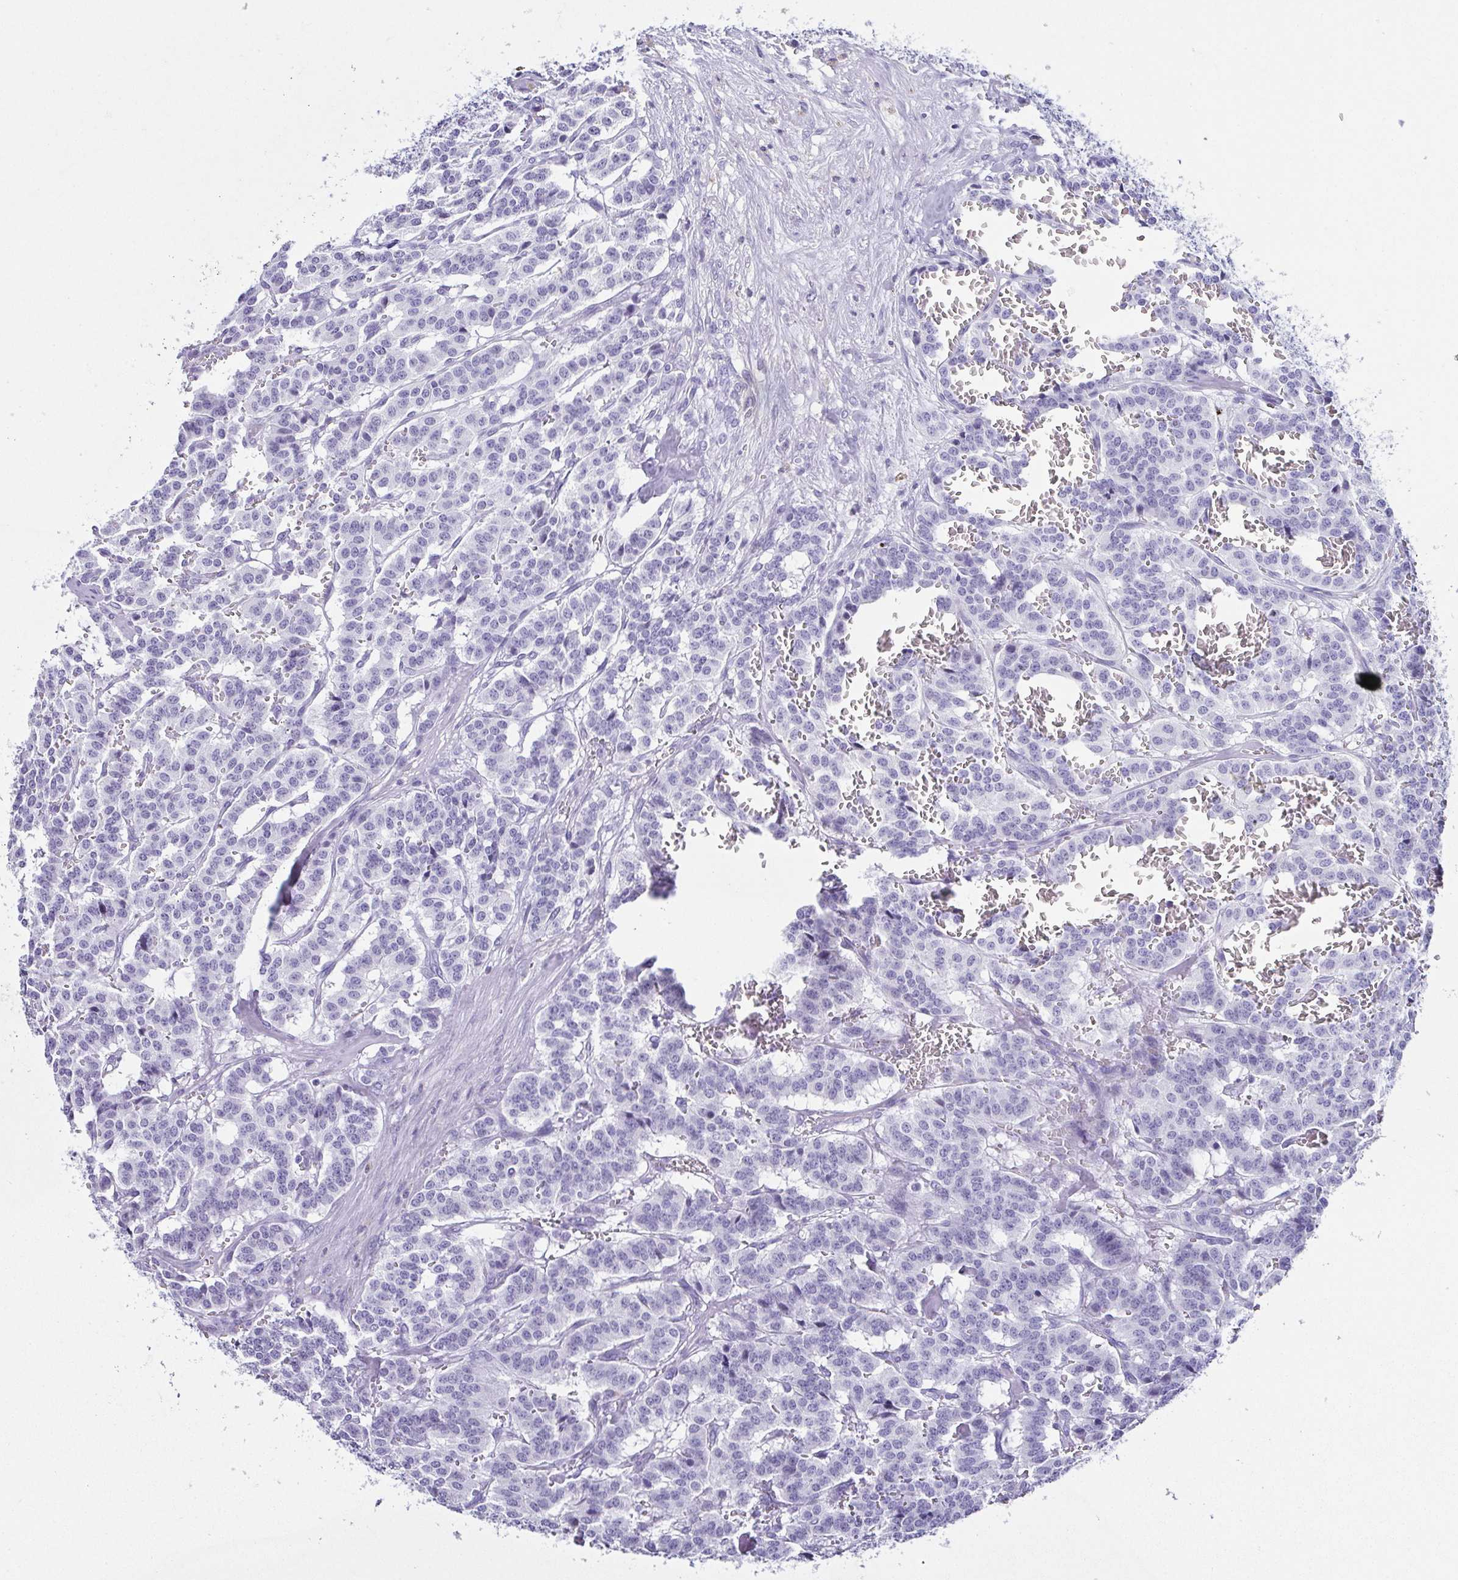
{"staining": {"intensity": "negative", "quantity": "none", "location": "none"}, "tissue": "carcinoid", "cell_type": "Tumor cells", "image_type": "cancer", "snomed": [{"axis": "morphology", "description": "Normal tissue, NOS"}, {"axis": "morphology", "description": "Carcinoid, malignant, NOS"}, {"axis": "topography", "description": "Lung"}], "caption": "DAB immunohistochemical staining of human carcinoid (malignant) exhibits no significant positivity in tumor cells. Brightfield microscopy of immunohistochemistry (IHC) stained with DAB (brown) and hematoxylin (blue), captured at high magnification.", "gene": "ESX1", "patient": {"sex": "female", "age": 46}}